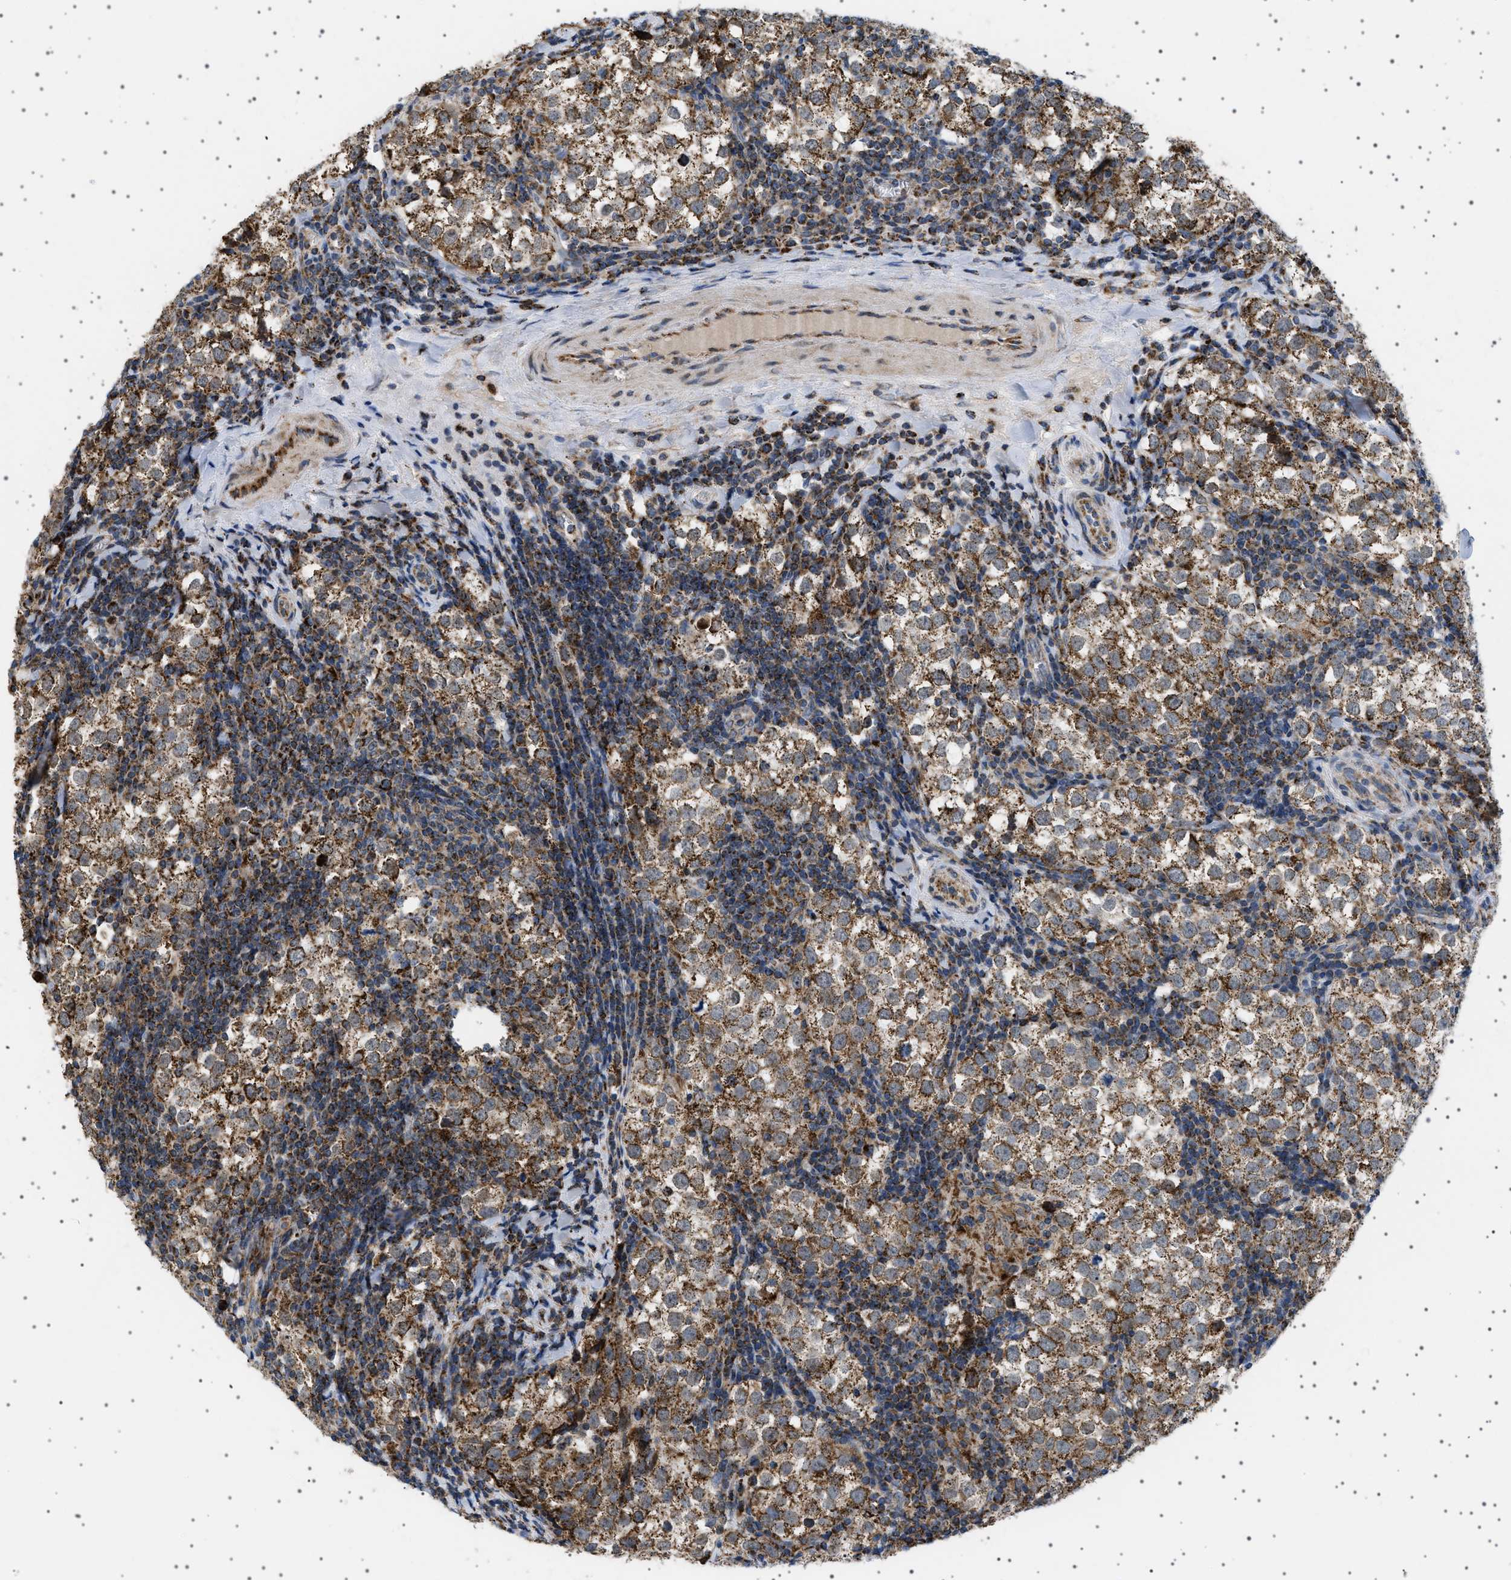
{"staining": {"intensity": "moderate", "quantity": ">75%", "location": "cytoplasmic/membranous"}, "tissue": "testis cancer", "cell_type": "Tumor cells", "image_type": "cancer", "snomed": [{"axis": "morphology", "description": "Seminoma, NOS"}, {"axis": "morphology", "description": "Carcinoma, Embryonal, NOS"}, {"axis": "topography", "description": "Testis"}], "caption": "This image exhibits testis cancer stained with immunohistochemistry to label a protein in brown. The cytoplasmic/membranous of tumor cells show moderate positivity for the protein. Nuclei are counter-stained blue.", "gene": "UBXN8", "patient": {"sex": "male", "age": 36}}